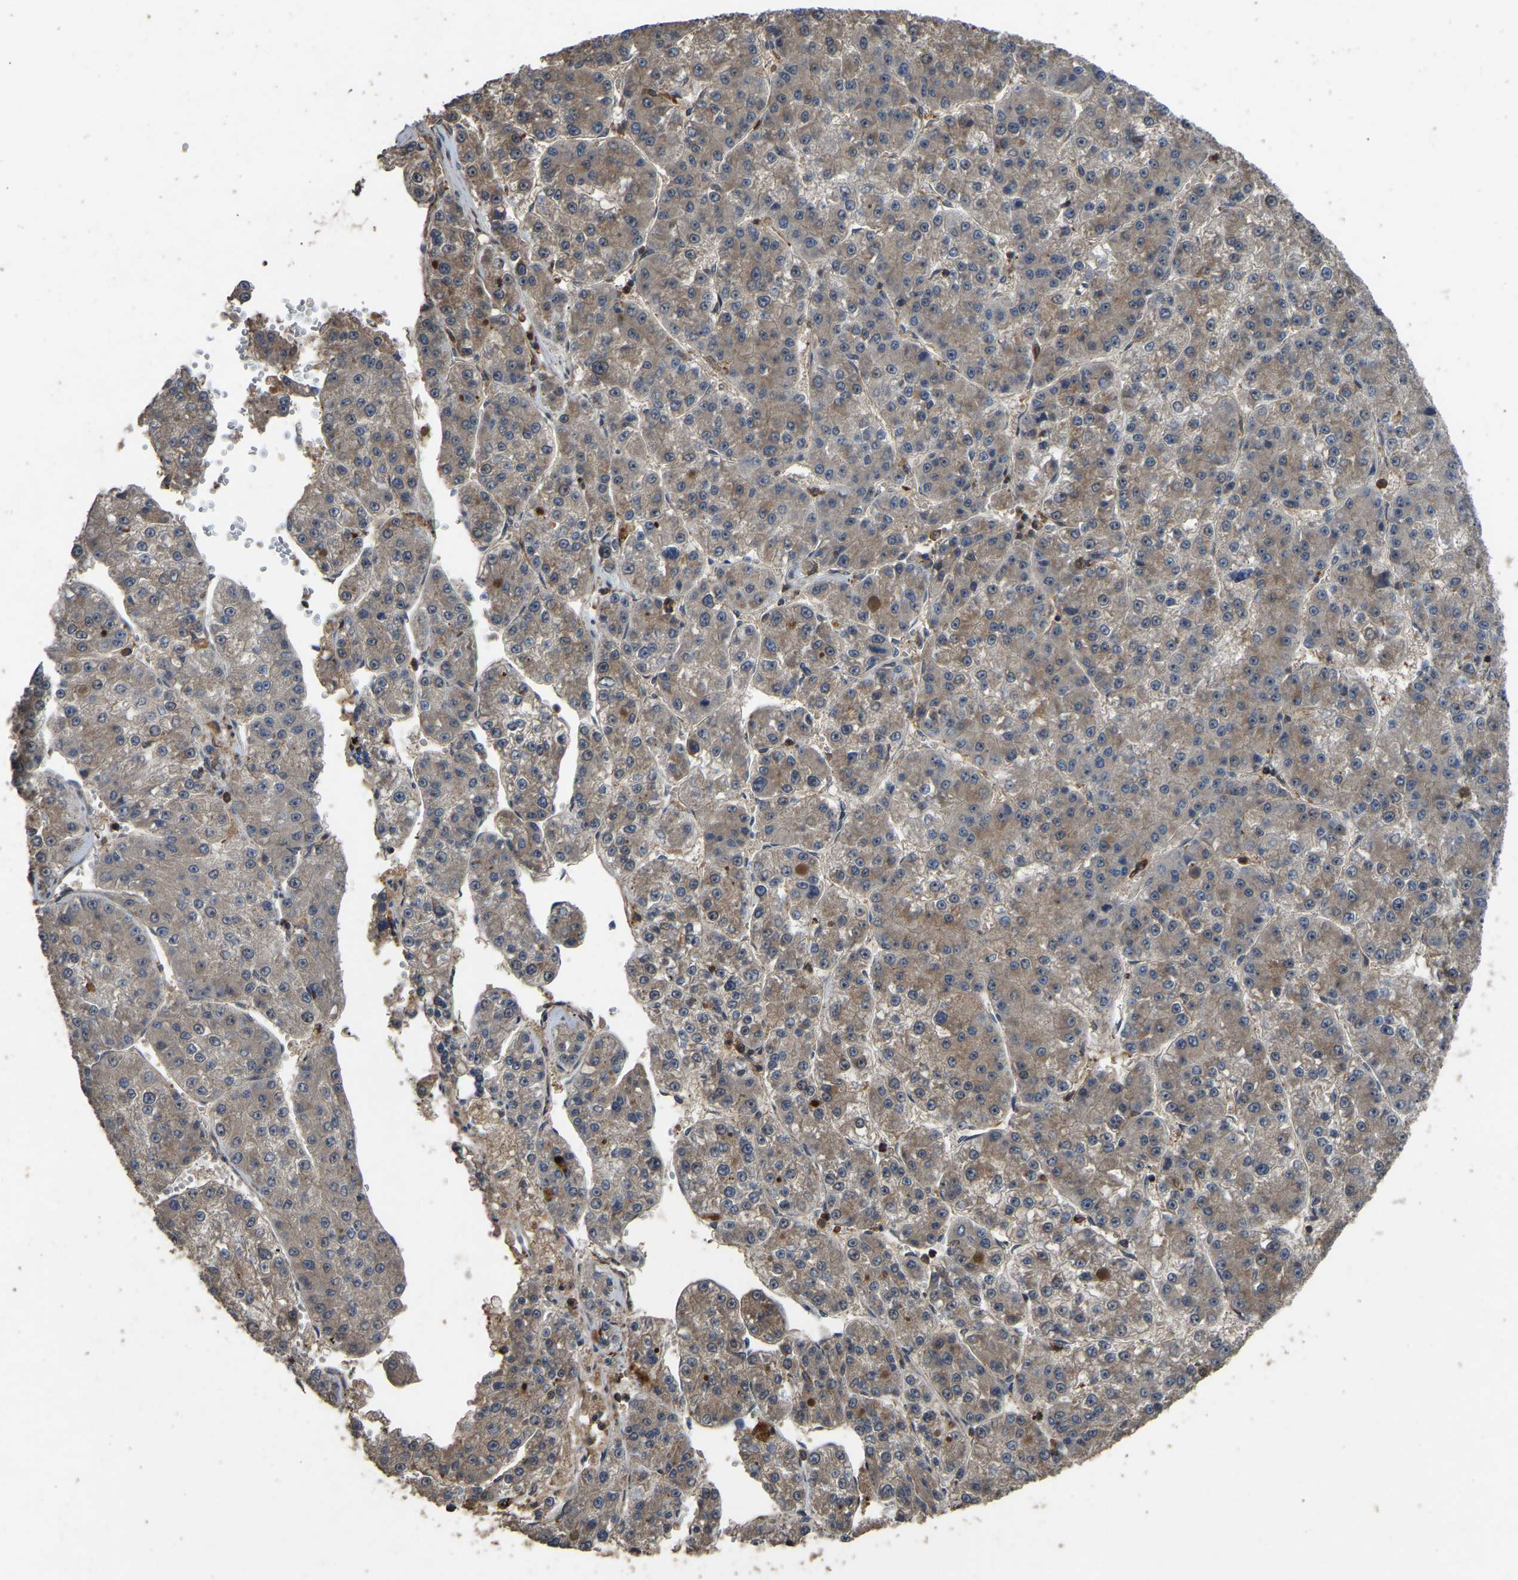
{"staining": {"intensity": "moderate", "quantity": "25%-75%", "location": "cytoplasmic/membranous"}, "tissue": "liver cancer", "cell_type": "Tumor cells", "image_type": "cancer", "snomed": [{"axis": "morphology", "description": "Carcinoma, Hepatocellular, NOS"}, {"axis": "topography", "description": "Liver"}], "caption": "Liver hepatocellular carcinoma was stained to show a protein in brown. There is medium levels of moderate cytoplasmic/membranous positivity in about 25%-75% of tumor cells.", "gene": "FHIT", "patient": {"sex": "female", "age": 73}}